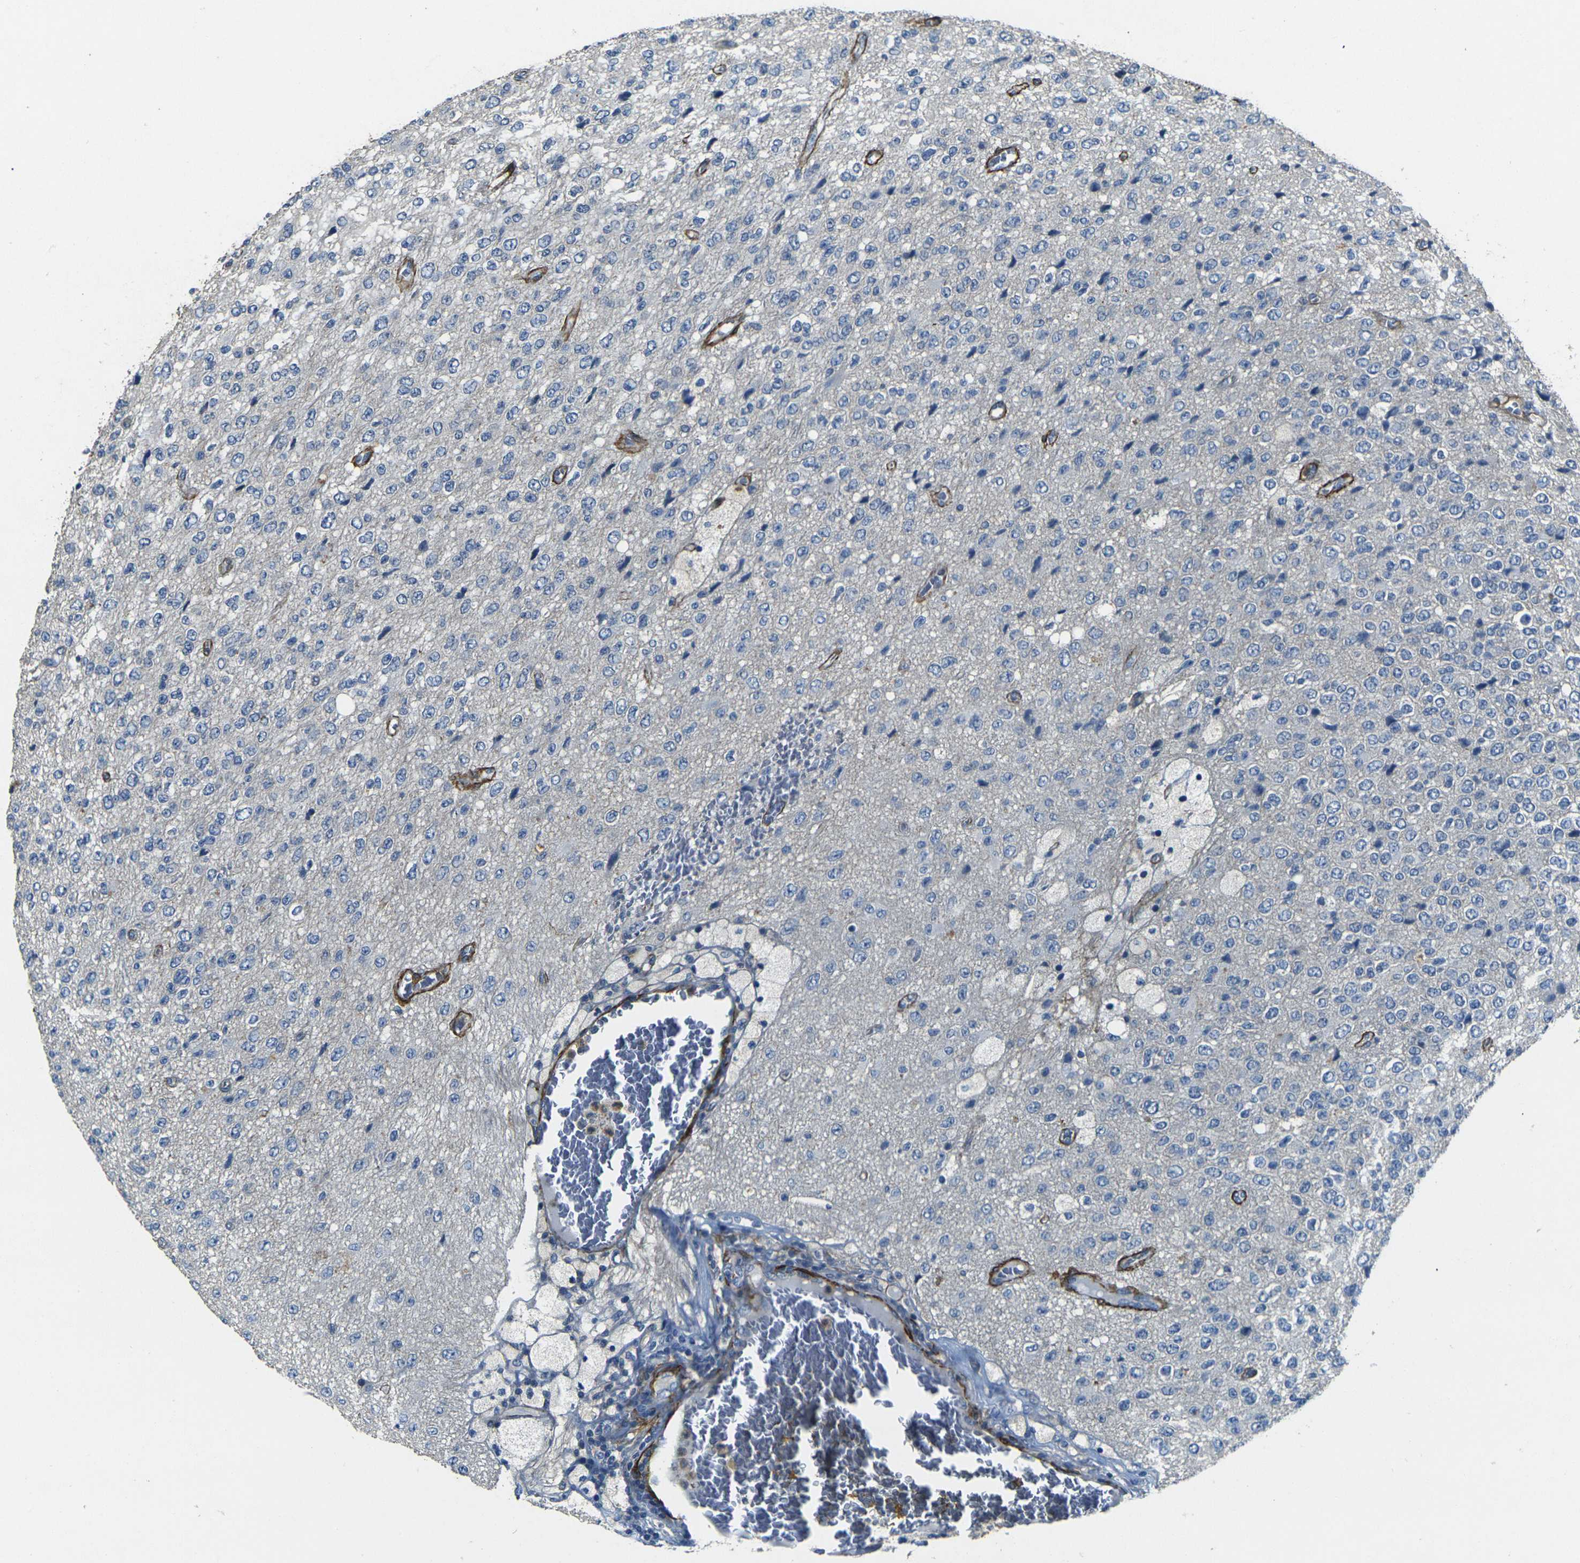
{"staining": {"intensity": "negative", "quantity": "none", "location": "none"}, "tissue": "glioma", "cell_type": "Tumor cells", "image_type": "cancer", "snomed": [{"axis": "morphology", "description": "Glioma, malignant, High grade"}, {"axis": "topography", "description": "pancreas cauda"}], "caption": "There is no significant expression in tumor cells of glioma.", "gene": "EPHA7", "patient": {"sex": "male", "age": 60}}